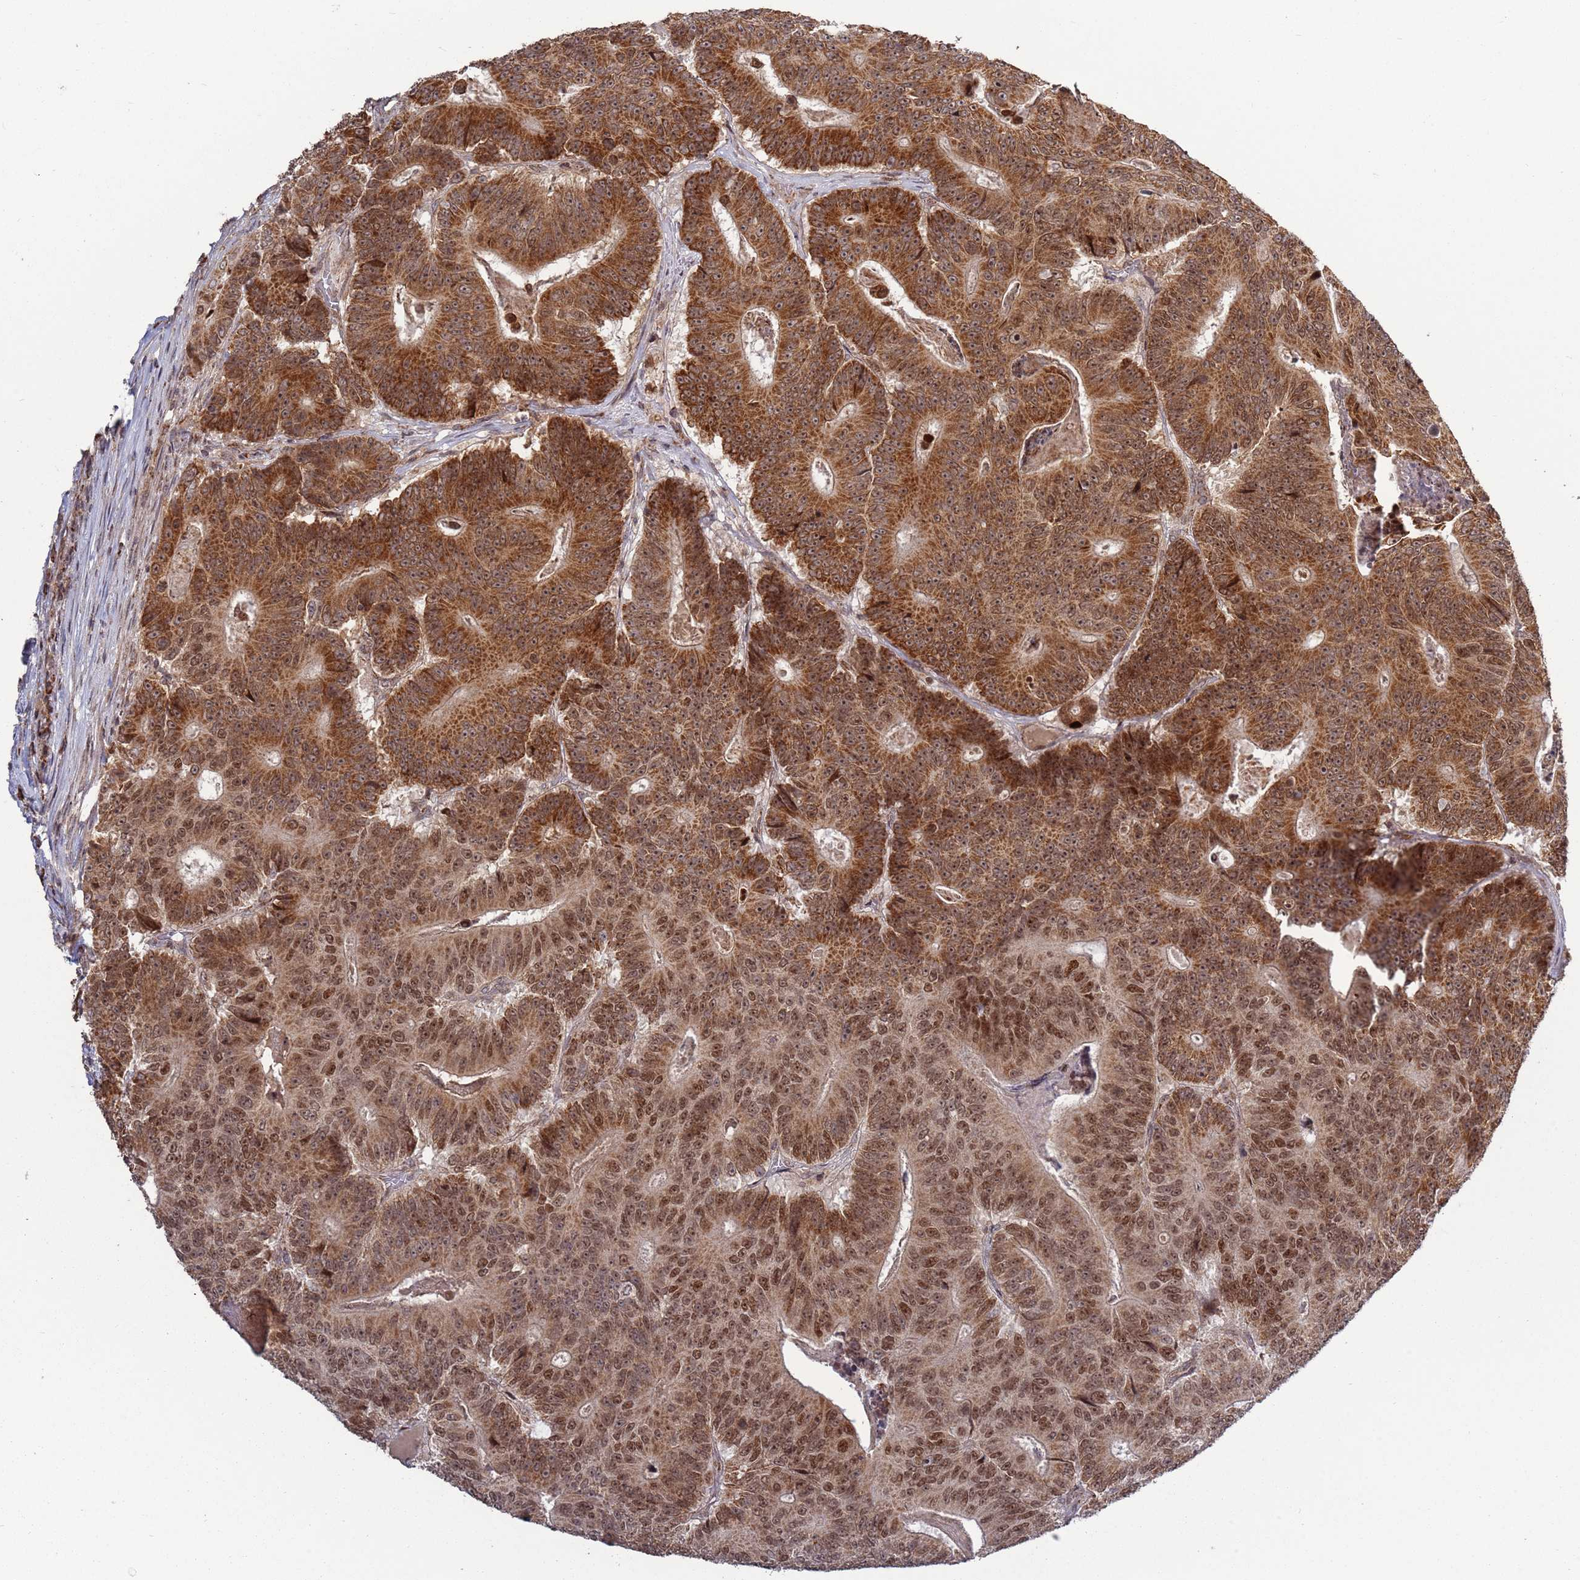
{"staining": {"intensity": "strong", "quantity": ">75%", "location": "cytoplasmic/membranous,nuclear"}, "tissue": "colorectal cancer", "cell_type": "Tumor cells", "image_type": "cancer", "snomed": [{"axis": "morphology", "description": "Adenocarcinoma, NOS"}, {"axis": "topography", "description": "Colon"}], "caption": "Immunohistochemistry of human colorectal cancer exhibits high levels of strong cytoplasmic/membranous and nuclear staining in approximately >75% of tumor cells.", "gene": "RCOR2", "patient": {"sex": "male", "age": 83}}